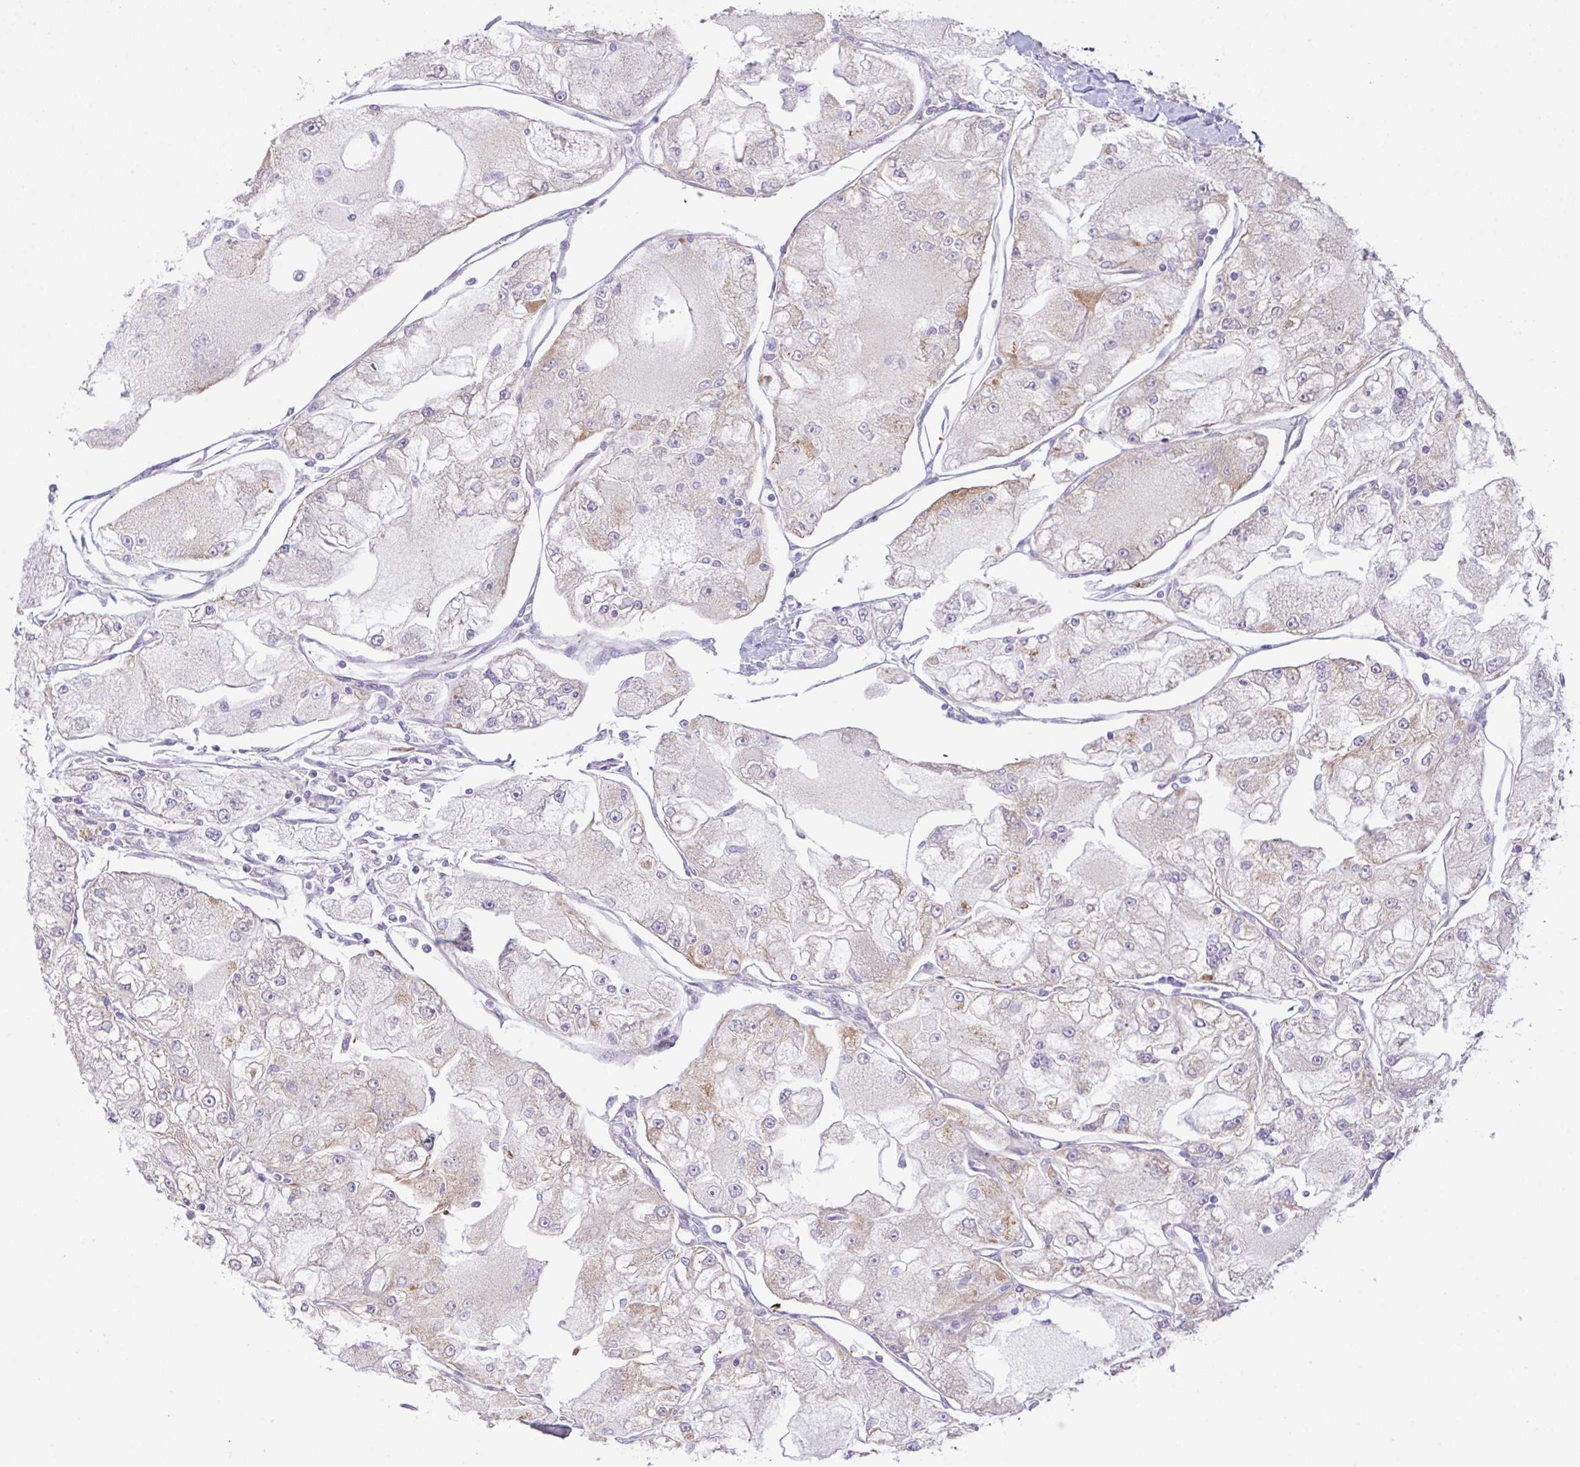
{"staining": {"intensity": "weak", "quantity": "25%-75%", "location": "cytoplasmic/membranous"}, "tissue": "renal cancer", "cell_type": "Tumor cells", "image_type": "cancer", "snomed": [{"axis": "morphology", "description": "Adenocarcinoma, NOS"}, {"axis": "topography", "description": "Kidney"}], "caption": "Adenocarcinoma (renal) stained for a protein shows weak cytoplasmic/membranous positivity in tumor cells.", "gene": "CHDH", "patient": {"sex": "female", "age": 72}}